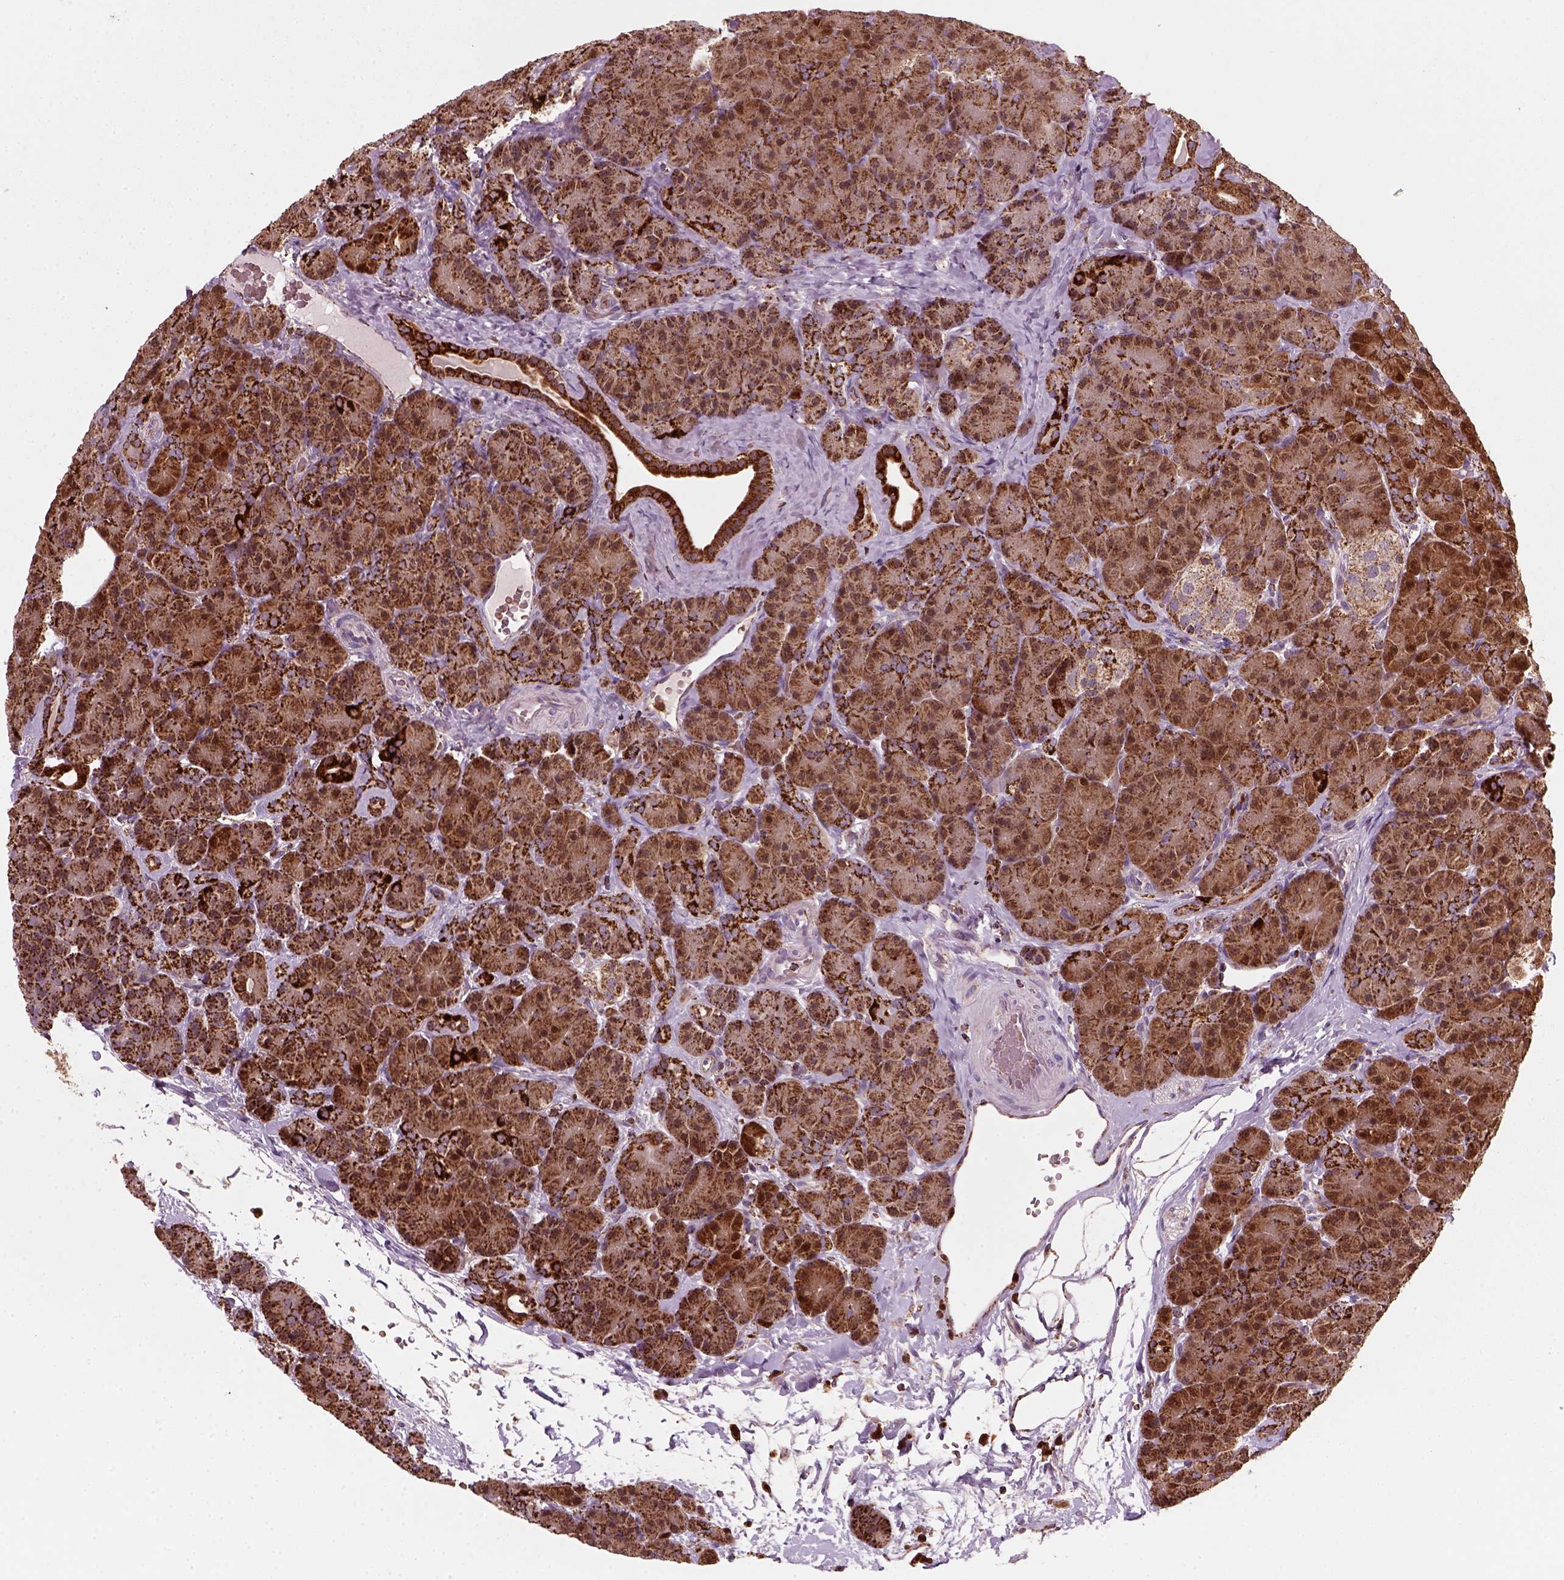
{"staining": {"intensity": "strong", "quantity": ">75%", "location": "cytoplasmic/membranous"}, "tissue": "pancreas", "cell_type": "Exocrine glandular cells", "image_type": "normal", "snomed": [{"axis": "morphology", "description": "Normal tissue, NOS"}, {"axis": "topography", "description": "Pancreas"}], "caption": "This is a photomicrograph of immunohistochemistry (IHC) staining of benign pancreas, which shows strong expression in the cytoplasmic/membranous of exocrine glandular cells.", "gene": "NUDT16L1", "patient": {"sex": "male", "age": 57}}